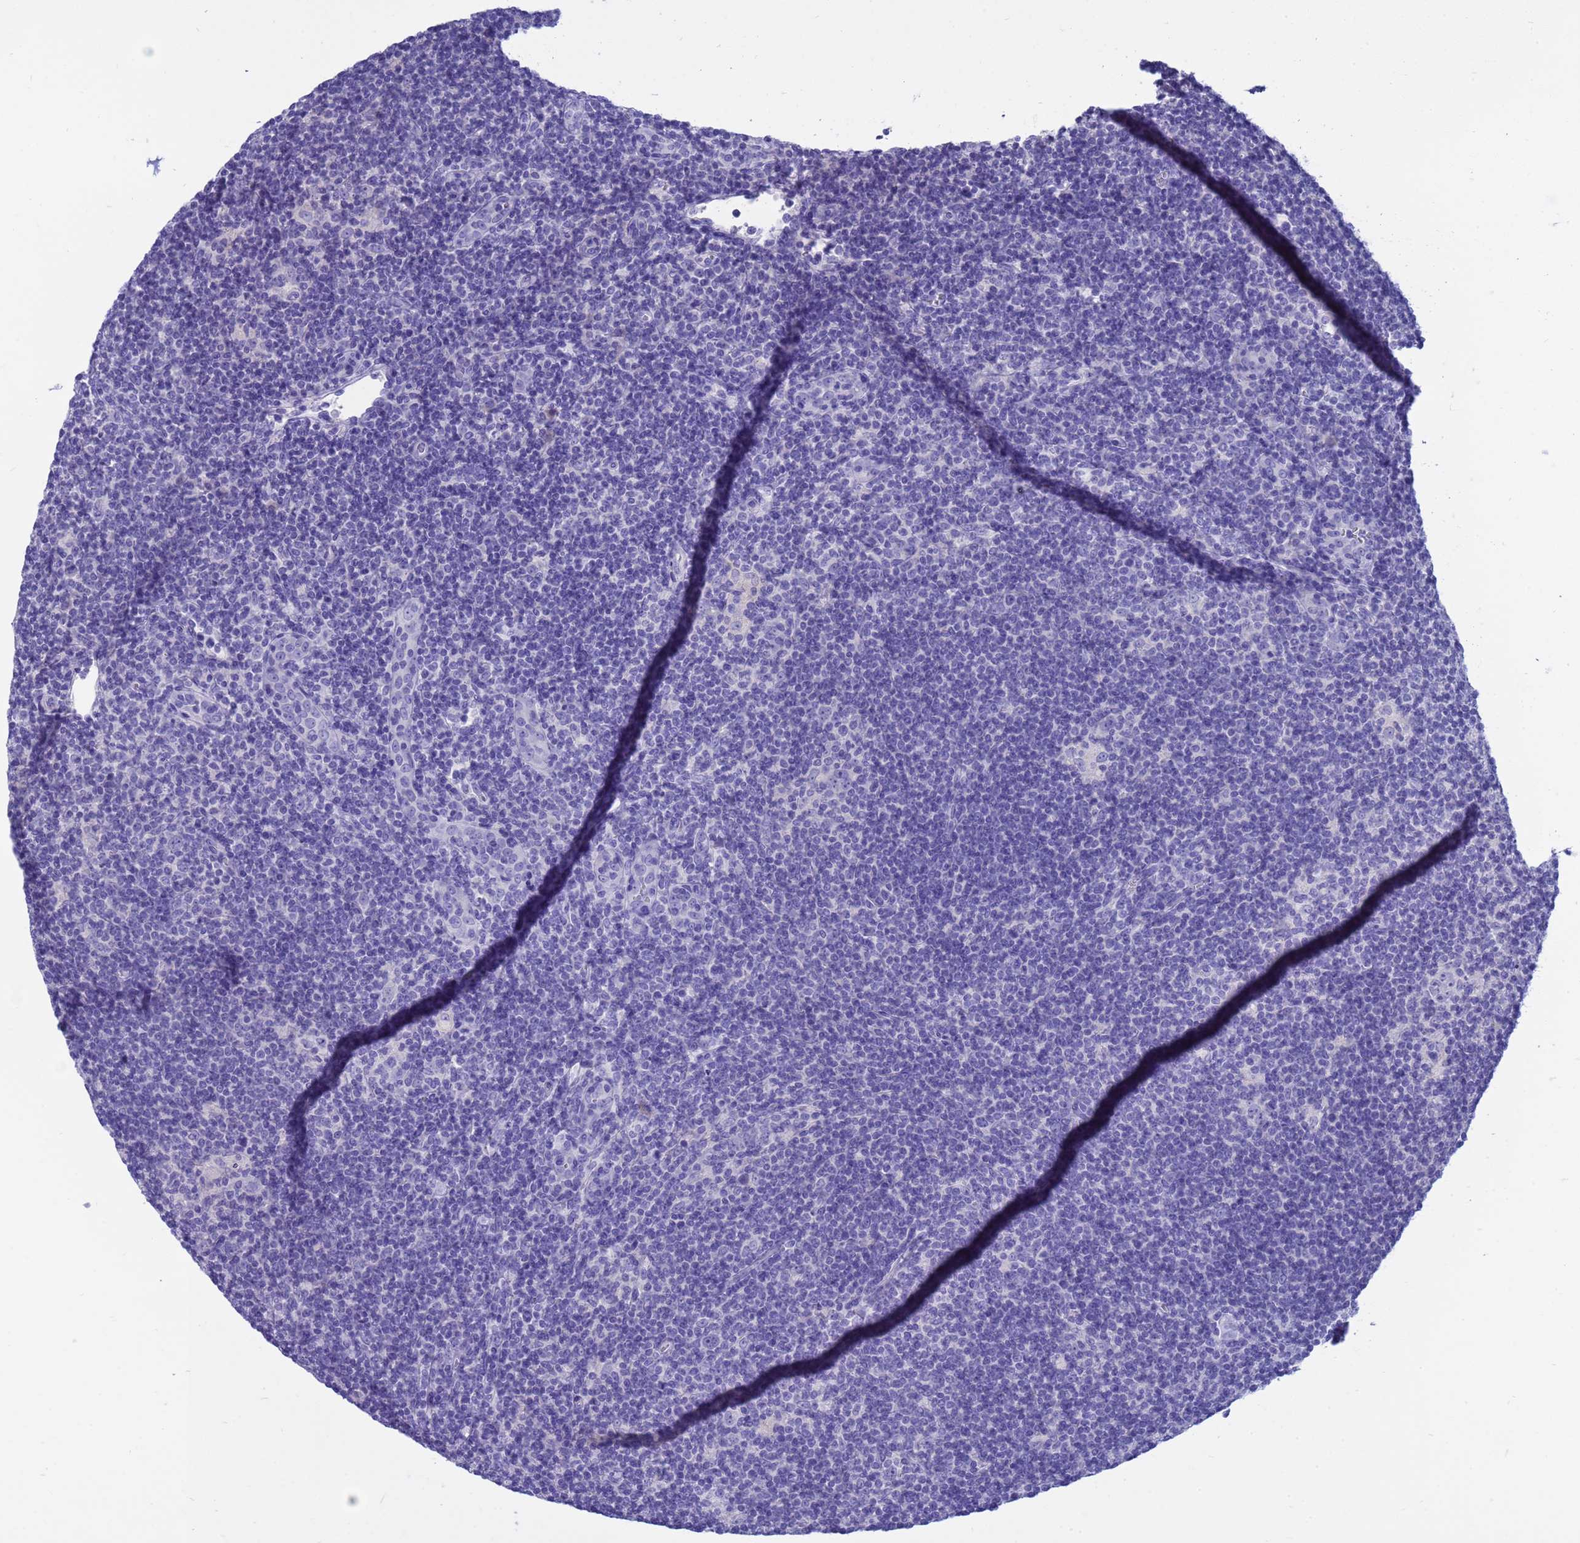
{"staining": {"intensity": "negative", "quantity": "none", "location": "none"}, "tissue": "lymphoma", "cell_type": "Tumor cells", "image_type": "cancer", "snomed": [{"axis": "morphology", "description": "Hodgkin's disease, NOS"}, {"axis": "topography", "description": "Lymph node"}], "caption": "Tumor cells are negative for brown protein staining in lymphoma.", "gene": "SYCN", "patient": {"sex": "female", "age": 57}}